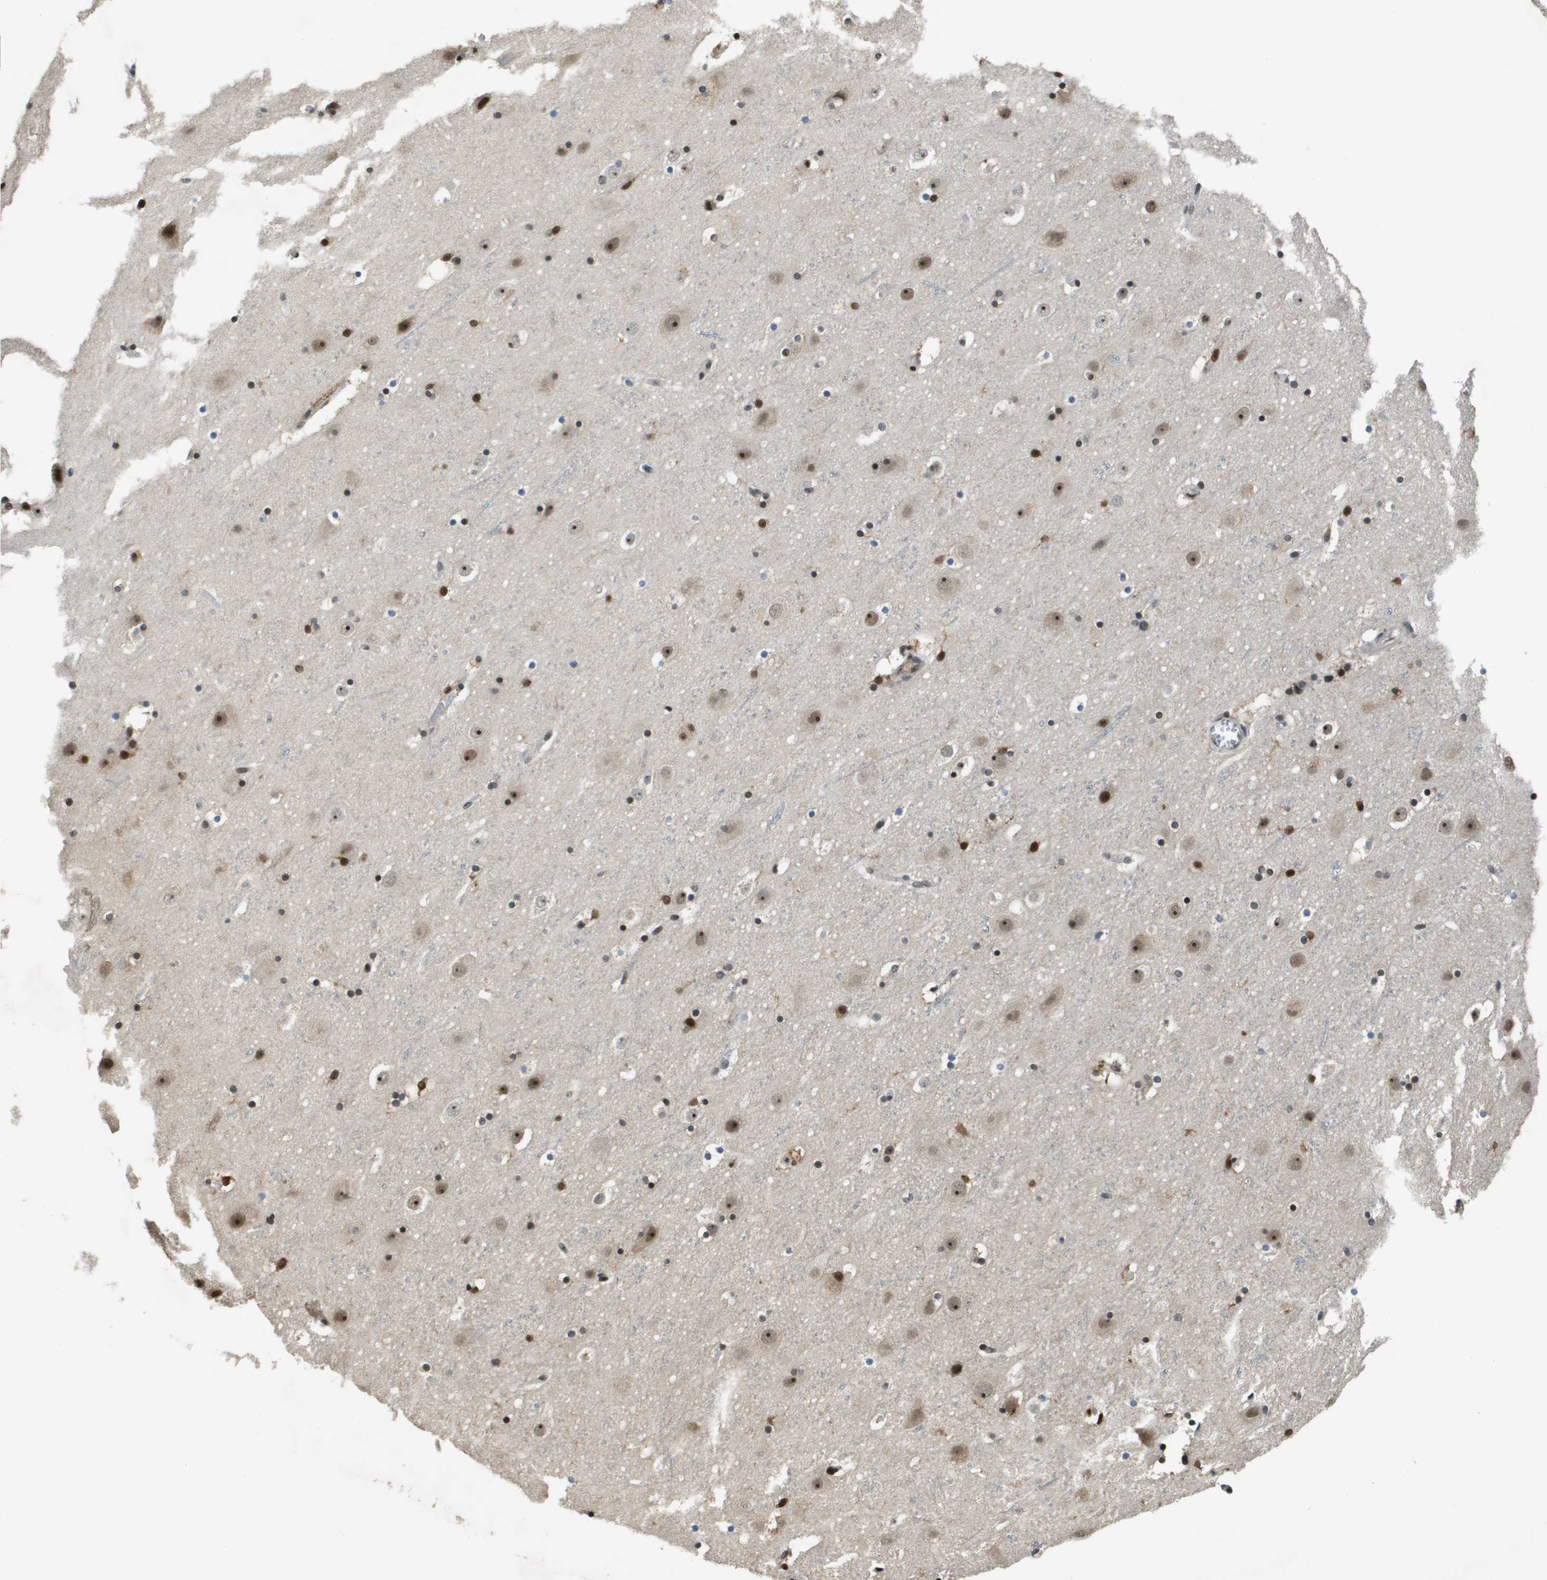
{"staining": {"intensity": "moderate", "quantity": ">75%", "location": "nuclear"}, "tissue": "cerebral cortex", "cell_type": "Endothelial cells", "image_type": "normal", "snomed": [{"axis": "morphology", "description": "Normal tissue, NOS"}, {"axis": "topography", "description": "Cerebral cortex"}], "caption": "Immunohistochemistry (IHC) staining of normal cerebral cortex, which reveals medium levels of moderate nuclear positivity in about >75% of endothelial cells indicating moderate nuclear protein staining. The staining was performed using DAB (brown) for protein detection and nuclei were counterstained in hematoxylin (blue).", "gene": "EP400", "patient": {"sex": "male", "age": 45}}